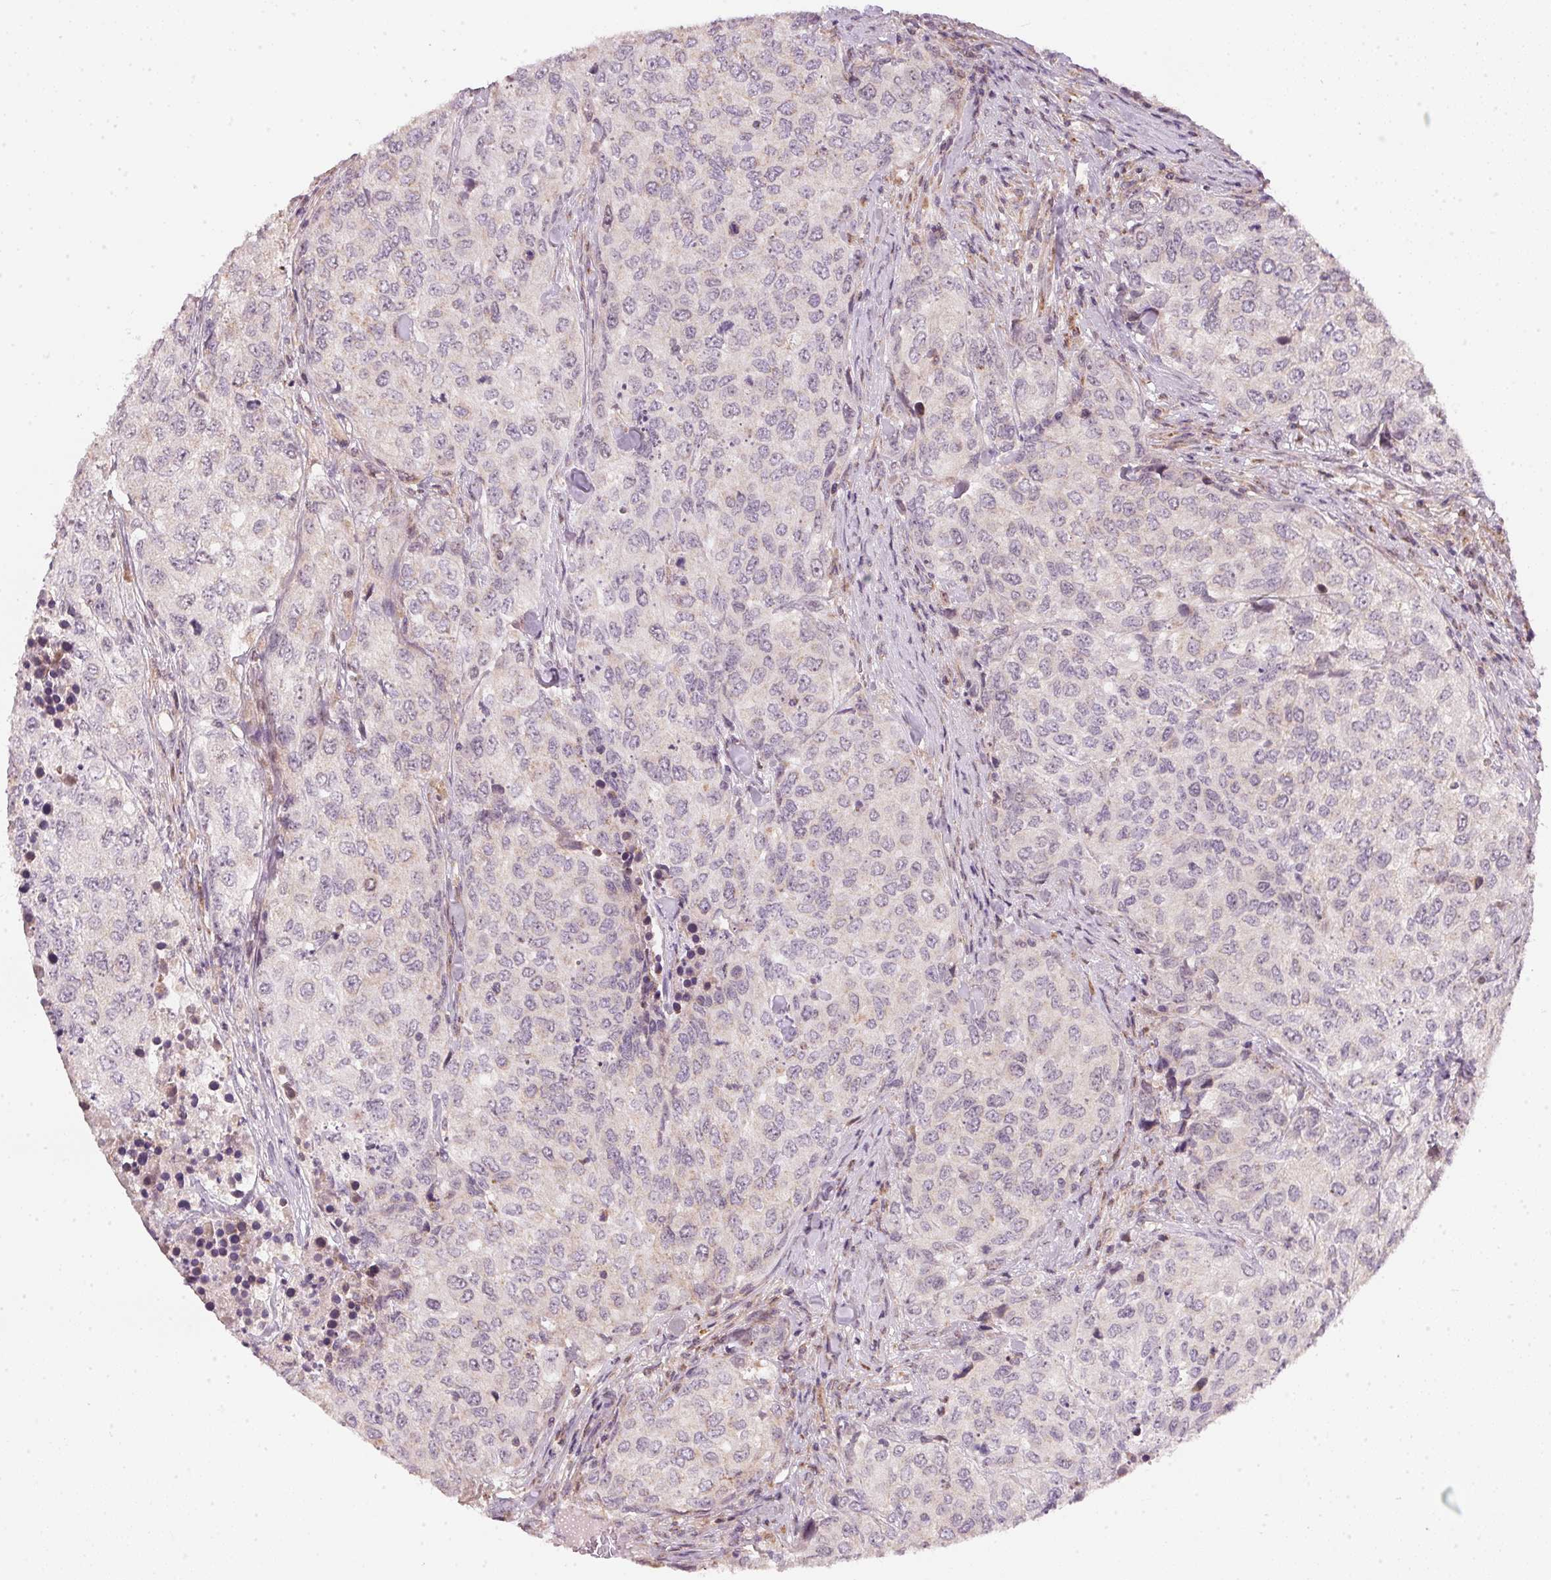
{"staining": {"intensity": "negative", "quantity": "none", "location": "none"}, "tissue": "urothelial cancer", "cell_type": "Tumor cells", "image_type": "cancer", "snomed": [{"axis": "morphology", "description": "Urothelial carcinoma, High grade"}, {"axis": "topography", "description": "Urinary bladder"}], "caption": "IHC of human urothelial cancer shows no positivity in tumor cells.", "gene": "COQ7", "patient": {"sex": "female", "age": 78}}